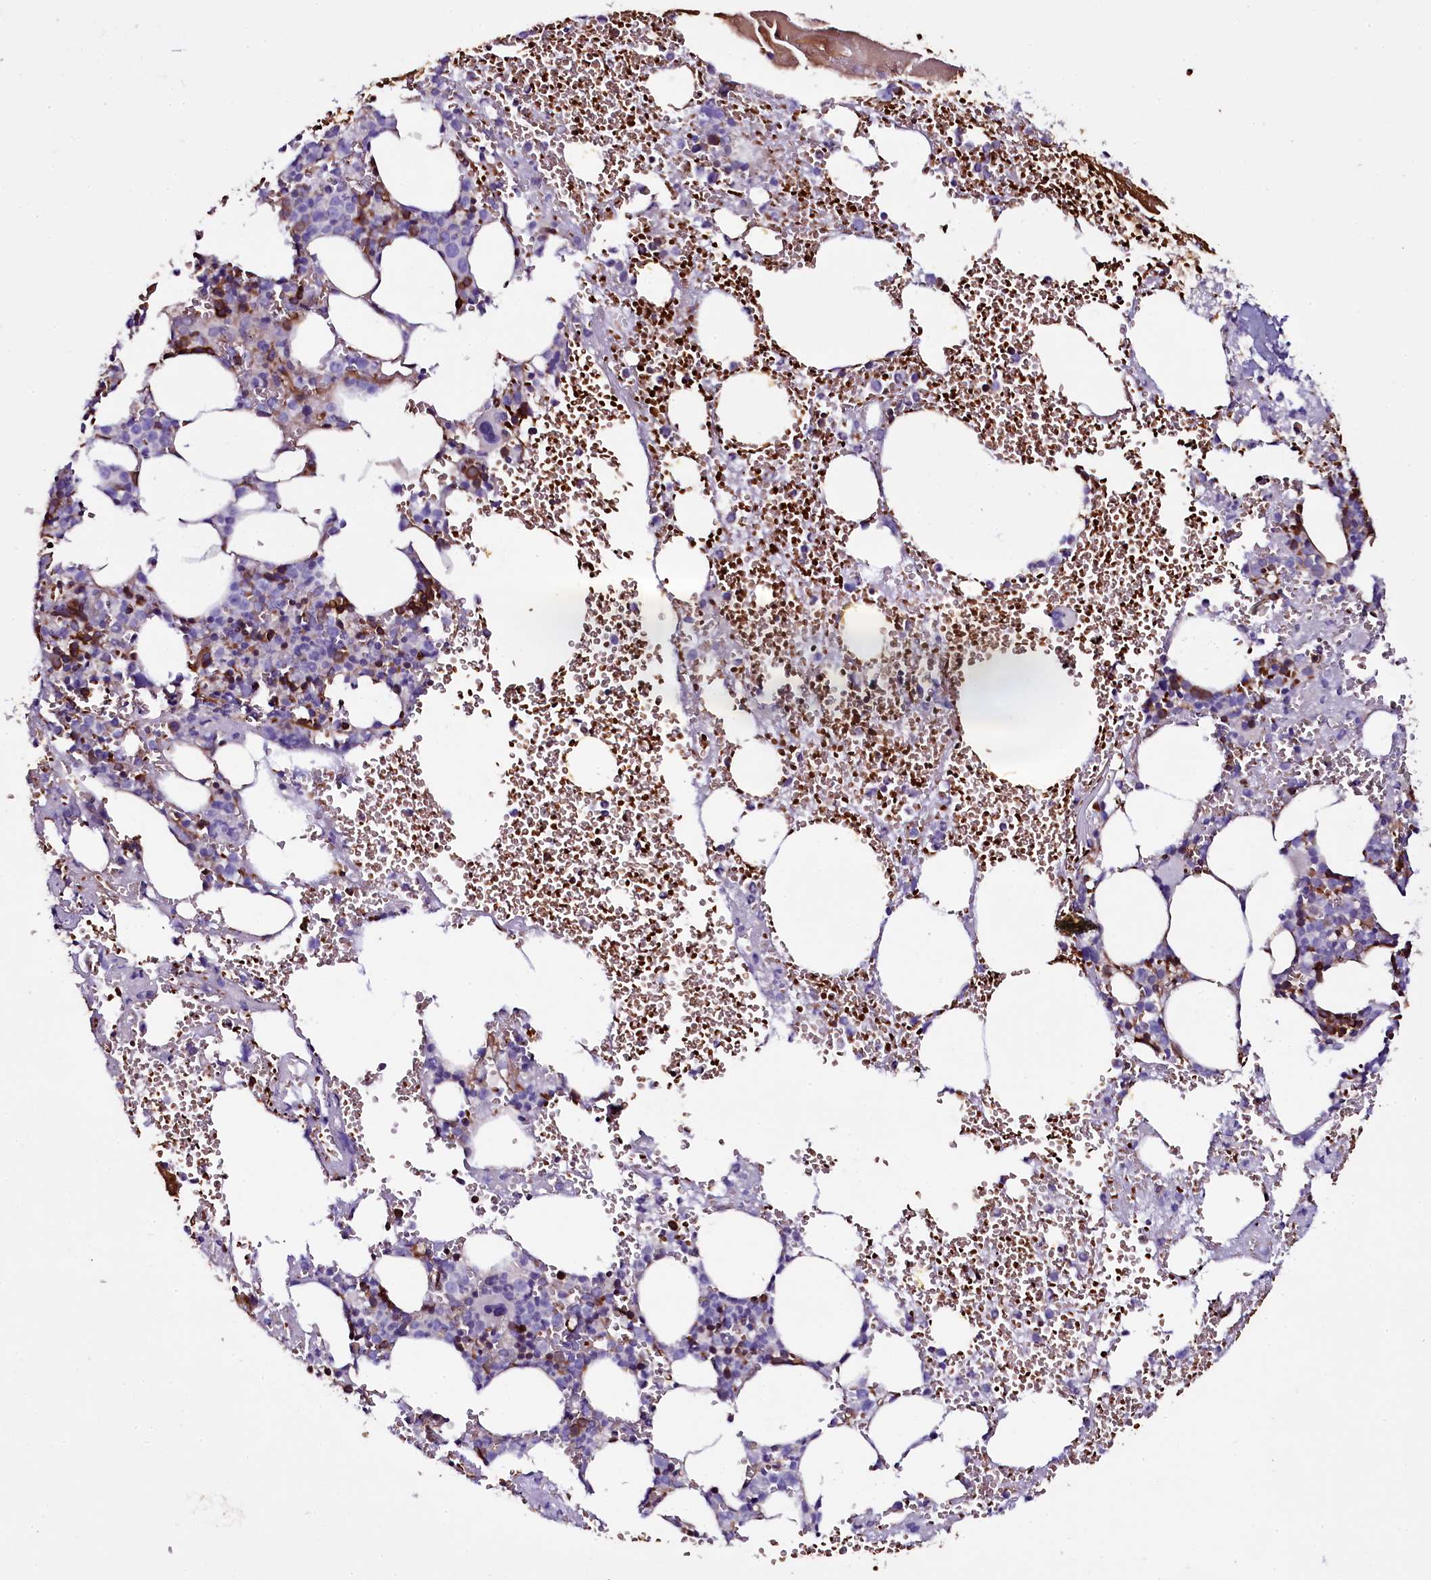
{"staining": {"intensity": "negative", "quantity": "none", "location": "none"}, "tissue": "bone marrow", "cell_type": "Hematopoietic cells", "image_type": "normal", "snomed": [{"axis": "morphology", "description": "Normal tissue, NOS"}, {"axis": "topography", "description": "Bone marrow"}], "caption": "Immunohistochemical staining of unremarkable human bone marrow displays no significant staining in hematopoietic cells. The staining was performed using DAB to visualize the protein expression in brown, while the nuclei were stained in blue with hematoxylin (Magnification: 20x).", "gene": "MEX3C", "patient": {"sex": "male", "age": 61}}